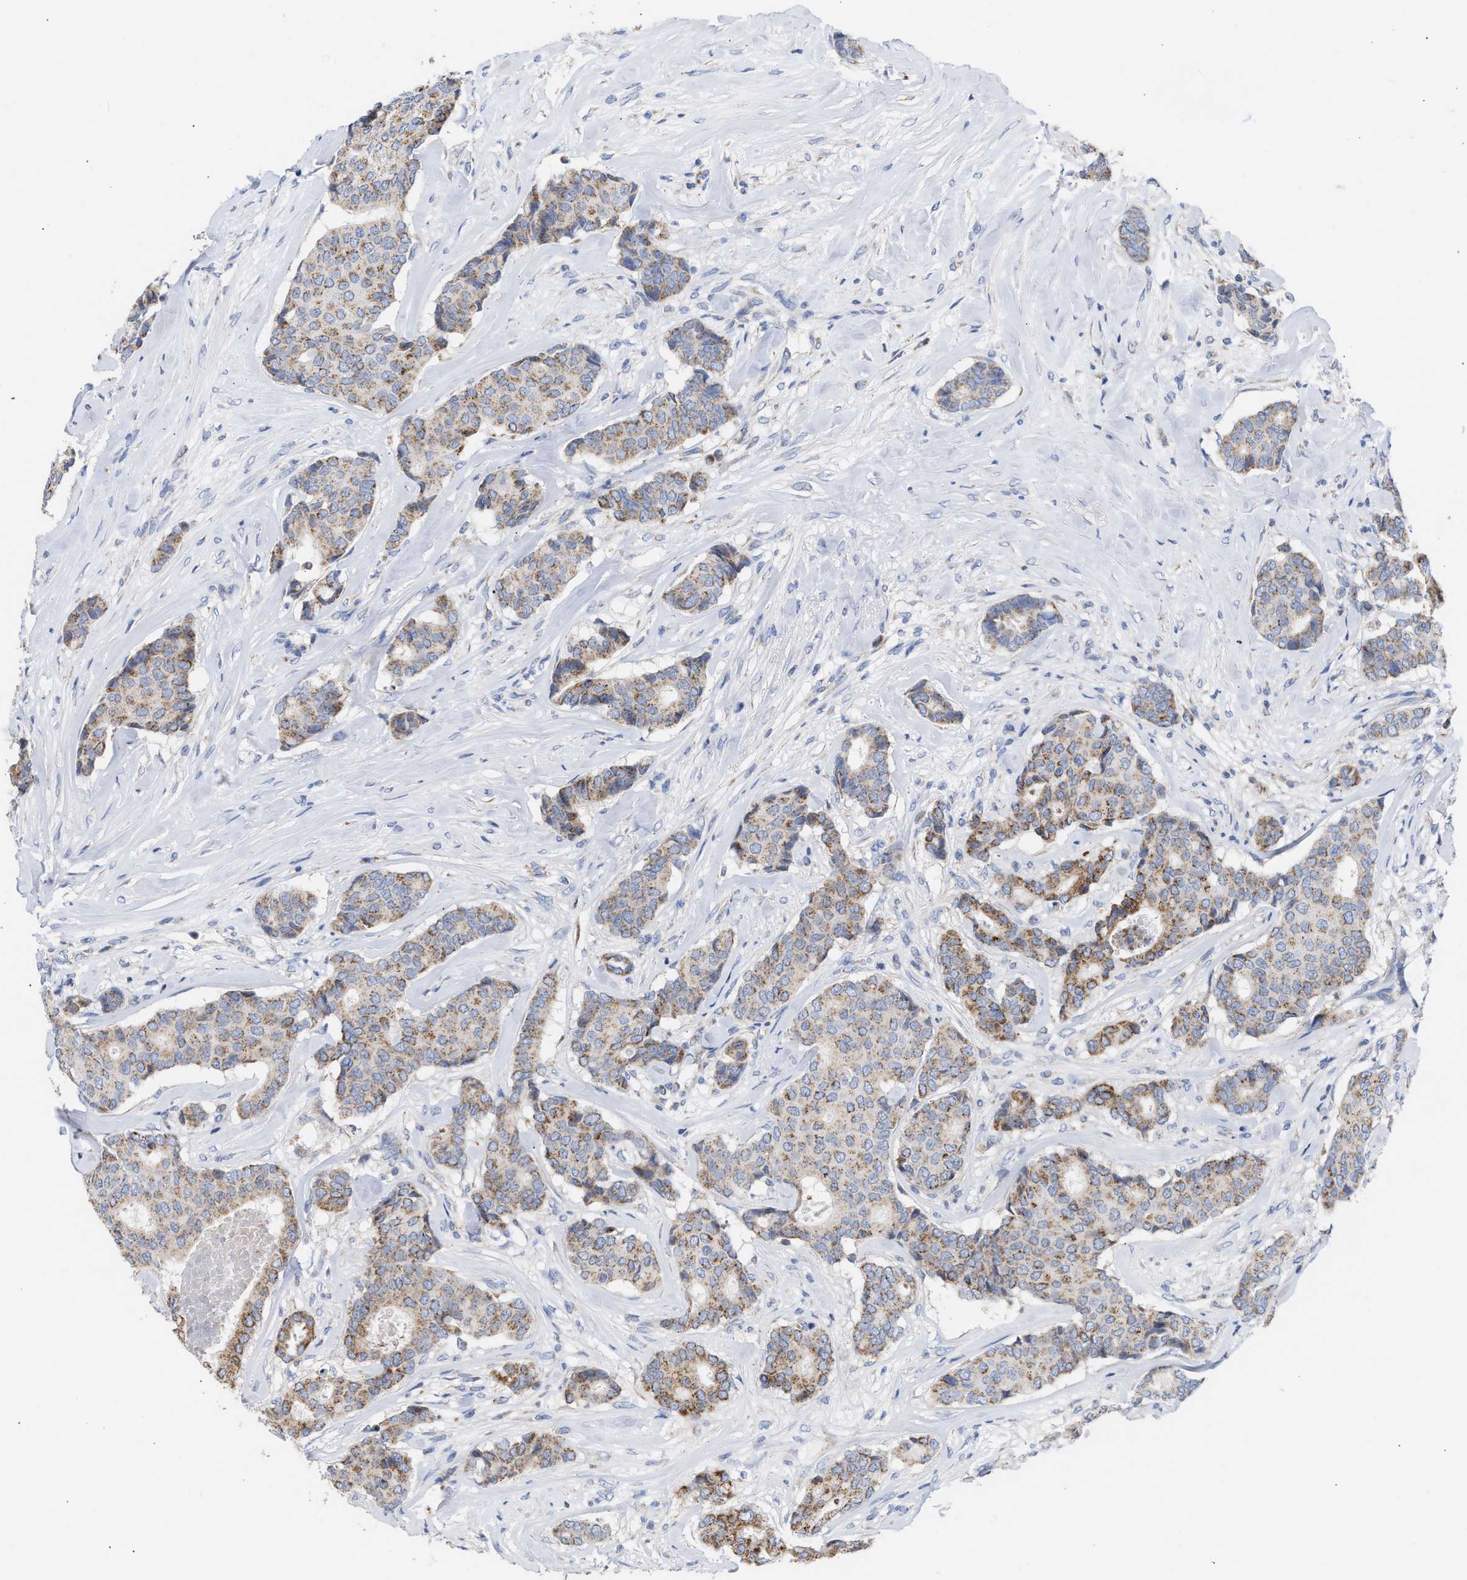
{"staining": {"intensity": "moderate", "quantity": ">75%", "location": "cytoplasmic/membranous"}, "tissue": "breast cancer", "cell_type": "Tumor cells", "image_type": "cancer", "snomed": [{"axis": "morphology", "description": "Duct carcinoma"}, {"axis": "topography", "description": "Breast"}], "caption": "Protein expression analysis of intraductal carcinoma (breast) displays moderate cytoplasmic/membranous staining in about >75% of tumor cells. Using DAB (3,3'-diaminobenzidine) (brown) and hematoxylin (blue) stains, captured at high magnification using brightfield microscopy.", "gene": "ACOT13", "patient": {"sex": "female", "age": 75}}